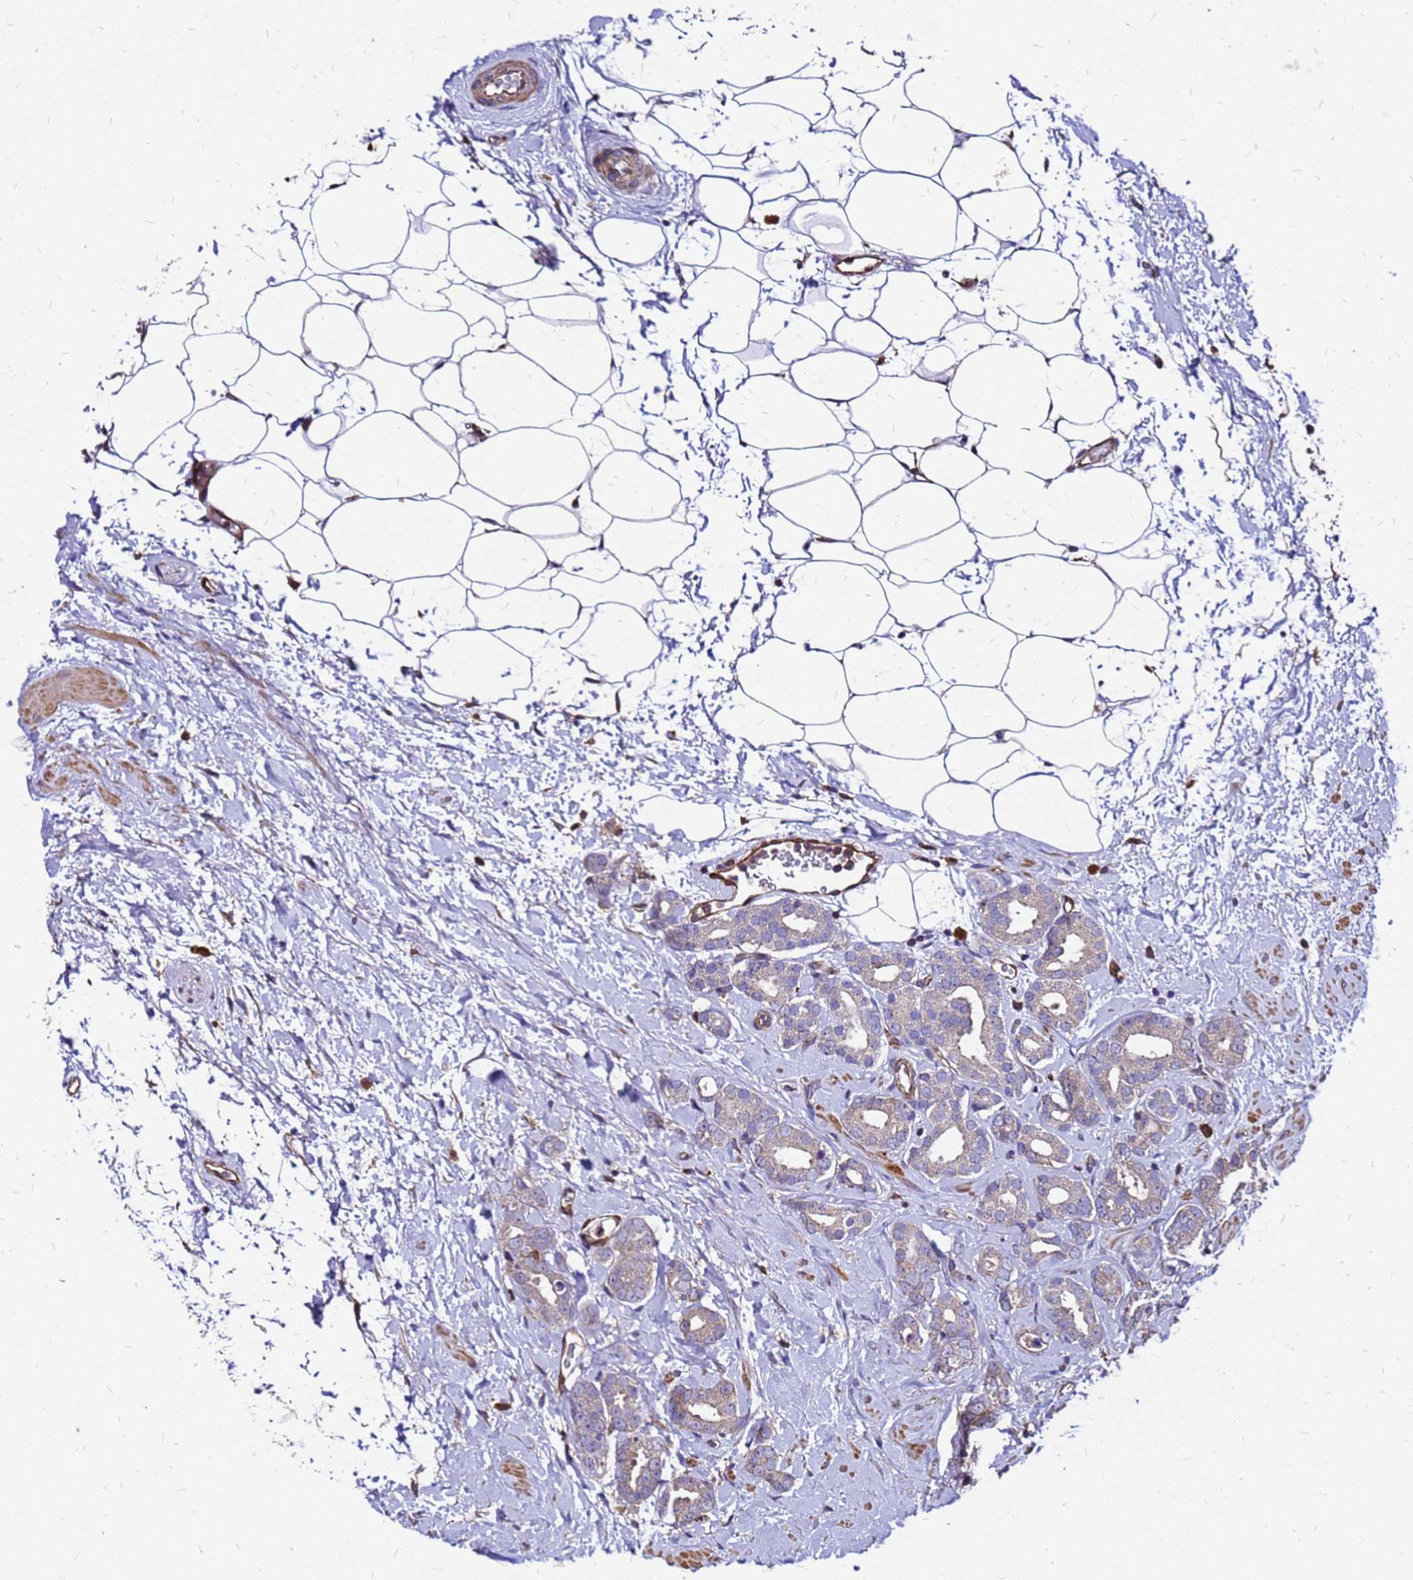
{"staining": {"intensity": "weak", "quantity": "<25%", "location": "cytoplasmic/membranous"}, "tissue": "prostate cancer", "cell_type": "Tumor cells", "image_type": "cancer", "snomed": [{"axis": "morphology", "description": "Adenocarcinoma, High grade"}, {"axis": "topography", "description": "Prostate"}], "caption": "Prostate cancer (adenocarcinoma (high-grade)) was stained to show a protein in brown. There is no significant positivity in tumor cells.", "gene": "DUSP23", "patient": {"sex": "male", "age": 63}}